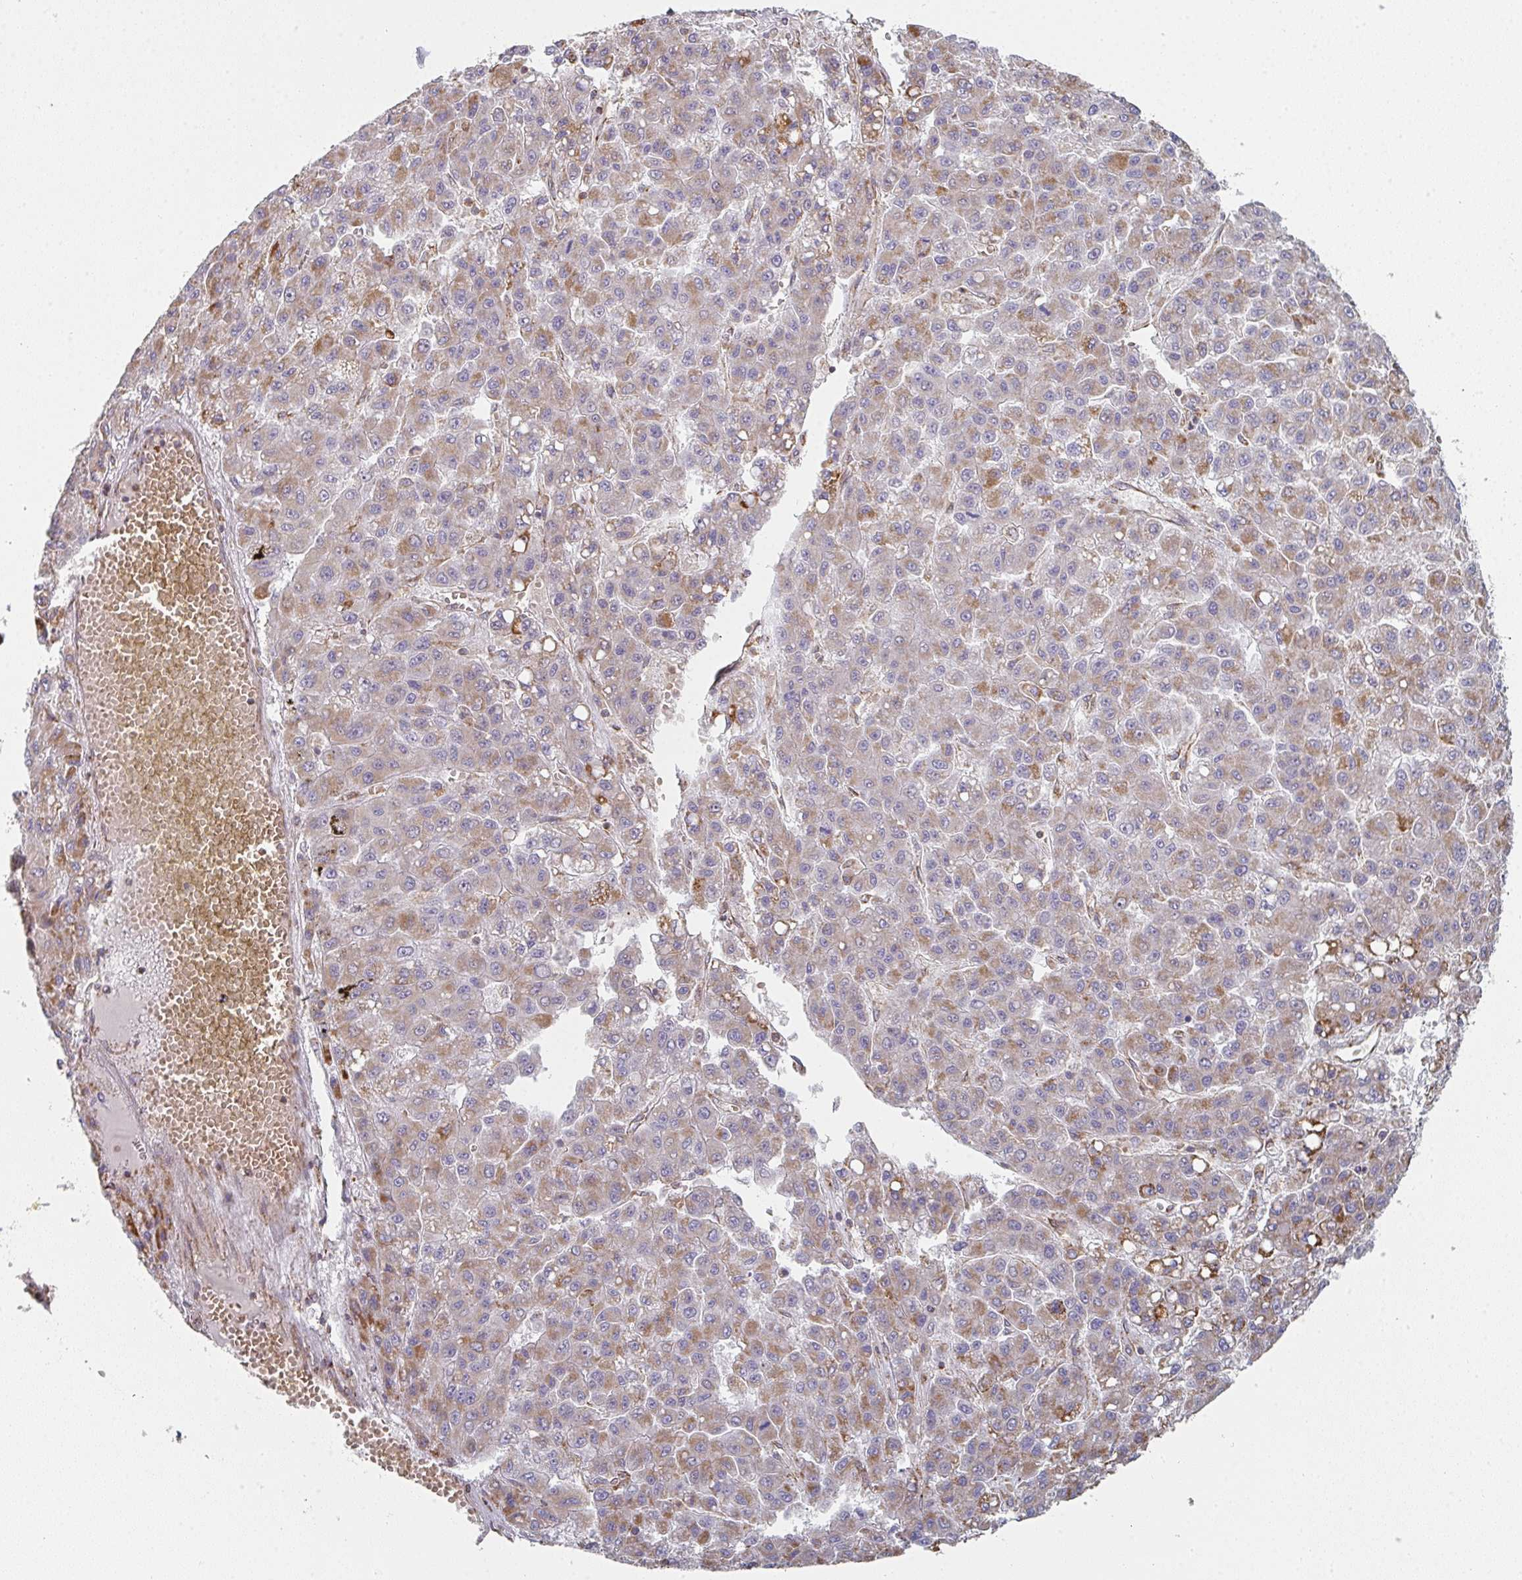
{"staining": {"intensity": "moderate", "quantity": ">75%", "location": "cytoplasmic/membranous"}, "tissue": "liver cancer", "cell_type": "Tumor cells", "image_type": "cancer", "snomed": [{"axis": "morphology", "description": "Carcinoma, Hepatocellular, NOS"}, {"axis": "topography", "description": "Liver"}], "caption": "Brown immunohistochemical staining in human liver cancer (hepatocellular carcinoma) exhibits moderate cytoplasmic/membranous expression in approximately >75% of tumor cells.", "gene": "ZNF526", "patient": {"sex": "male", "age": 70}}